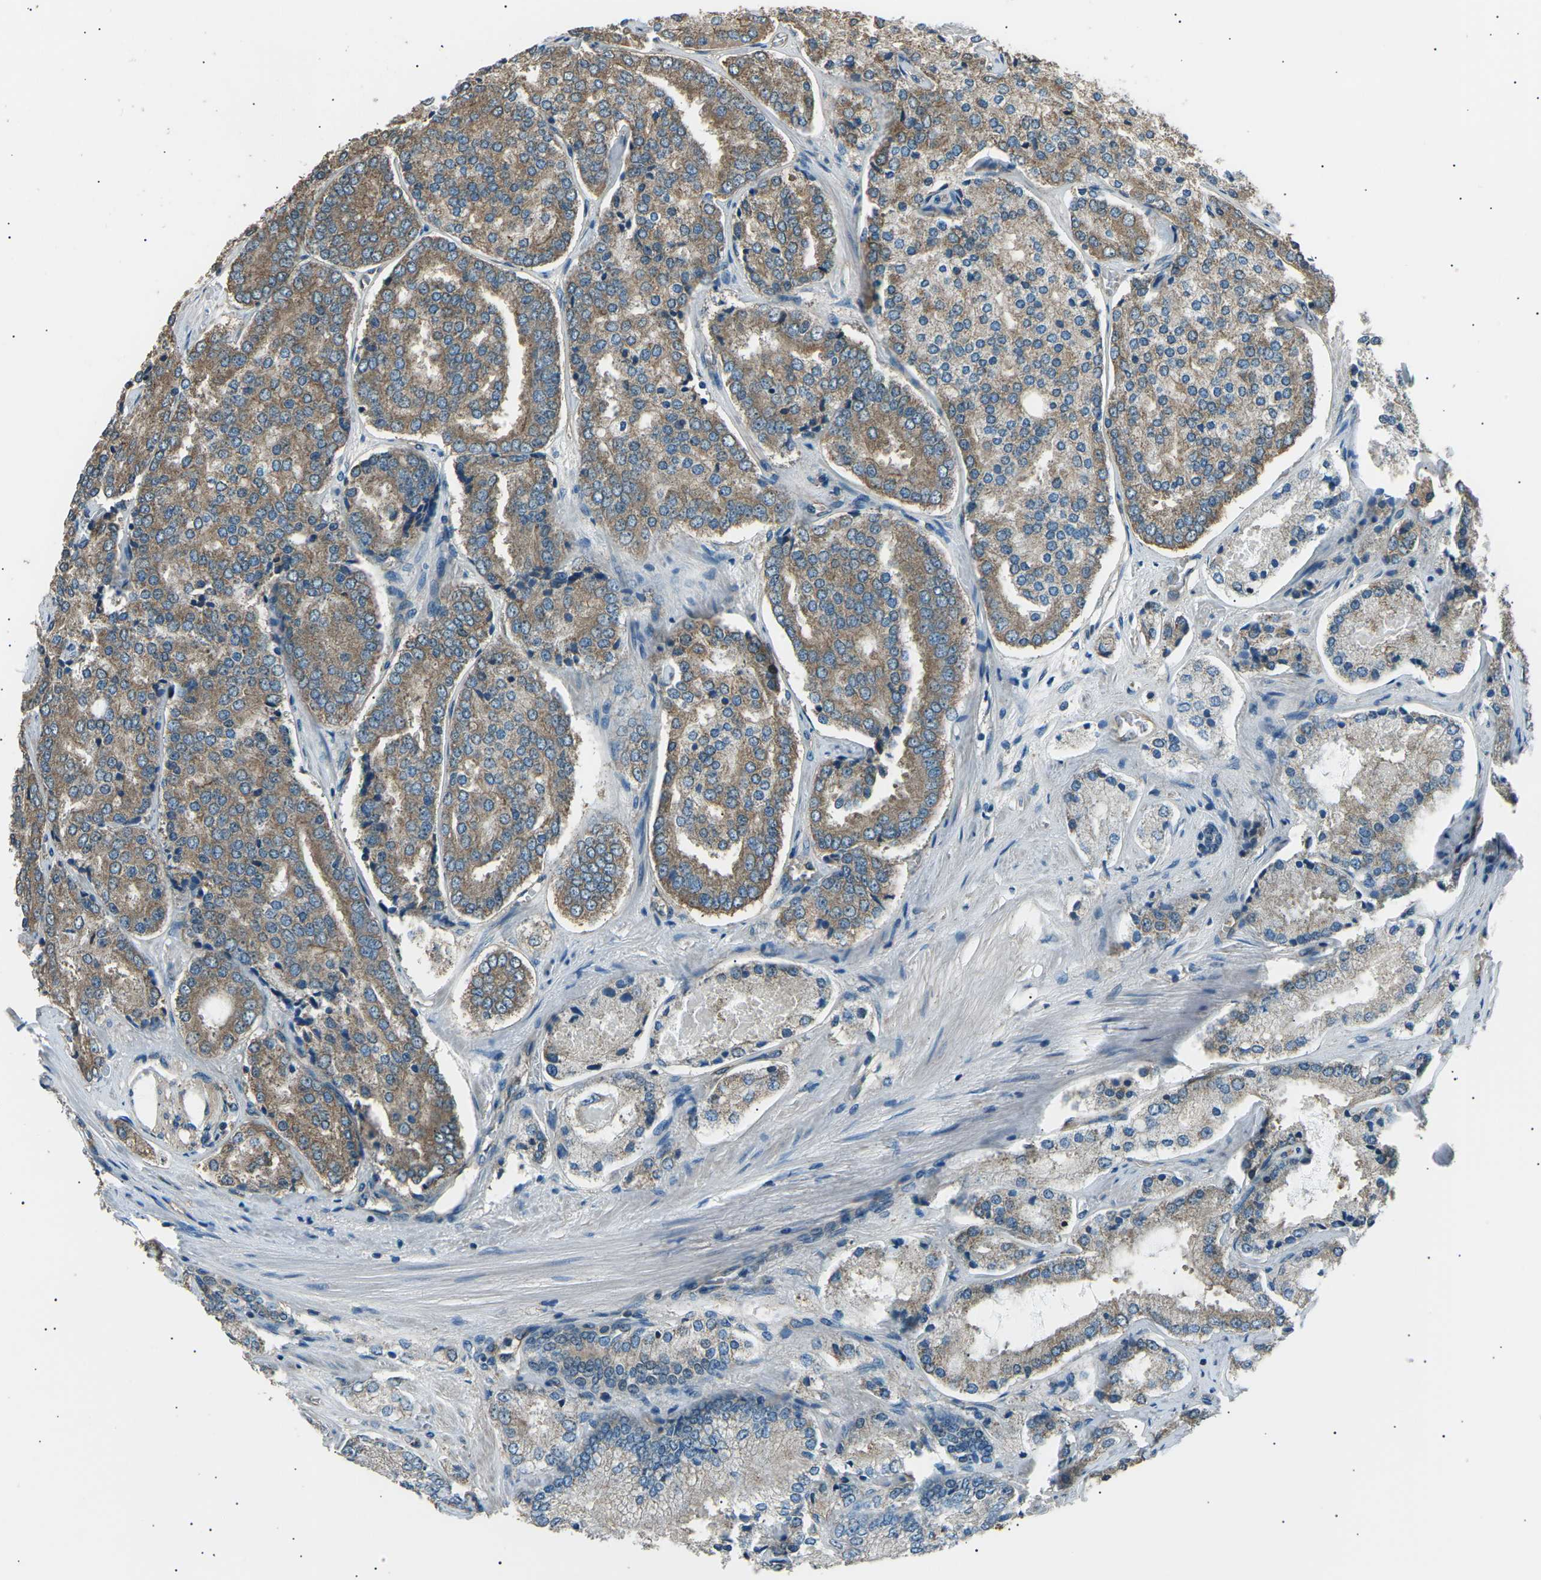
{"staining": {"intensity": "moderate", "quantity": ">75%", "location": "cytoplasmic/membranous"}, "tissue": "prostate cancer", "cell_type": "Tumor cells", "image_type": "cancer", "snomed": [{"axis": "morphology", "description": "Adenocarcinoma, High grade"}, {"axis": "topography", "description": "Prostate"}], "caption": "Protein expression analysis of prostate cancer exhibits moderate cytoplasmic/membranous staining in approximately >75% of tumor cells.", "gene": "SLK", "patient": {"sex": "male", "age": 65}}